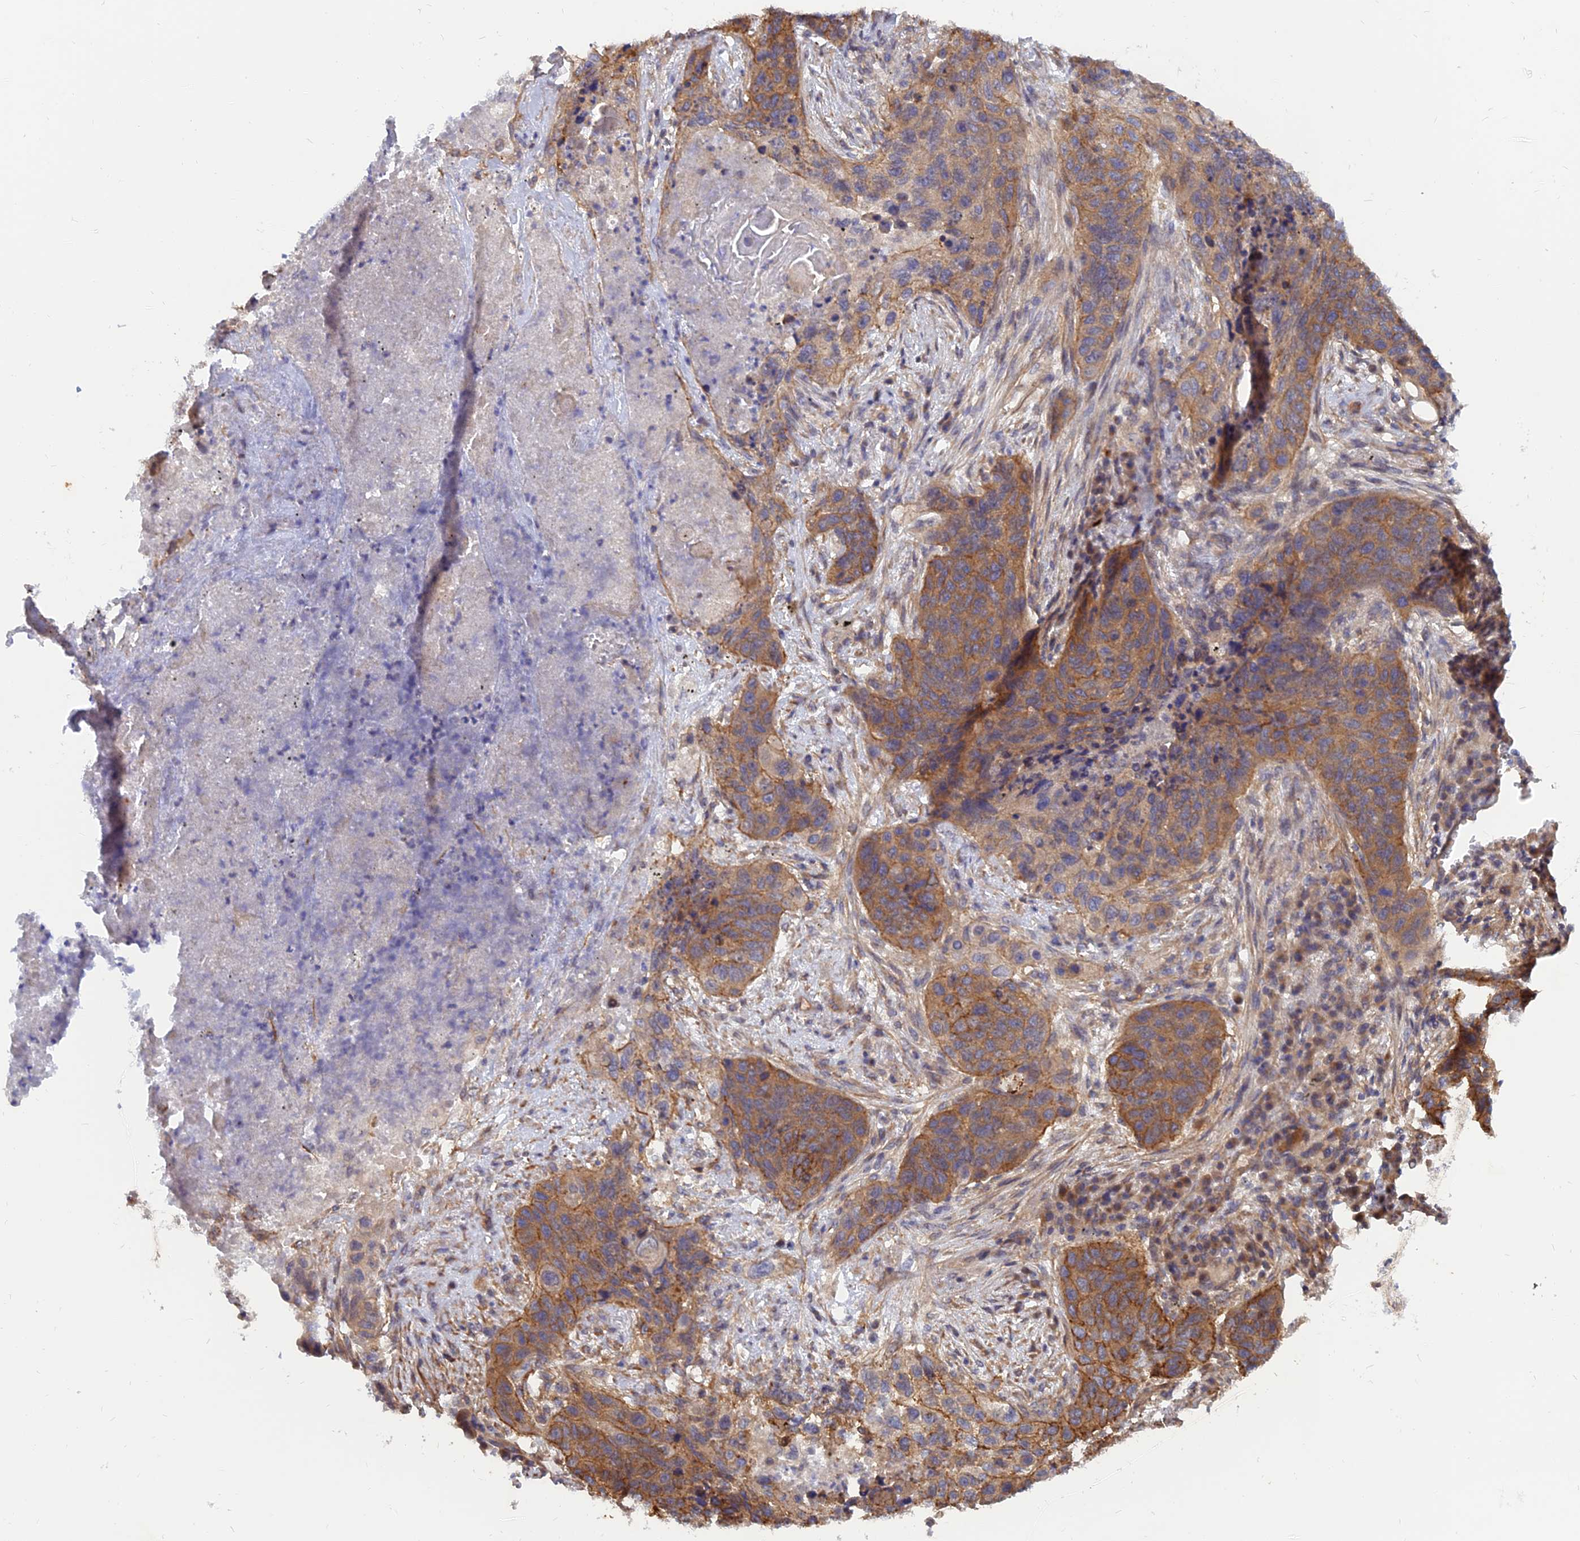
{"staining": {"intensity": "moderate", "quantity": ">75%", "location": "cytoplasmic/membranous"}, "tissue": "lung cancer", "cell_type": "Tumor cells", "image_type": "cancer", "snomed": [{"axis": "morphology", "description": "Squamous cell carcinoma, NOS"}, {"axis": "topography", "description": "Lung"}], "caption": "Lung cancer (squamous cell carcinoma) stained with IHC reveals moderate cytoplasmic/membranous positivity in approximately >75% of tumor cells.", "gene": "WDR41", "patient": {"sex": "female", "age": 63}}